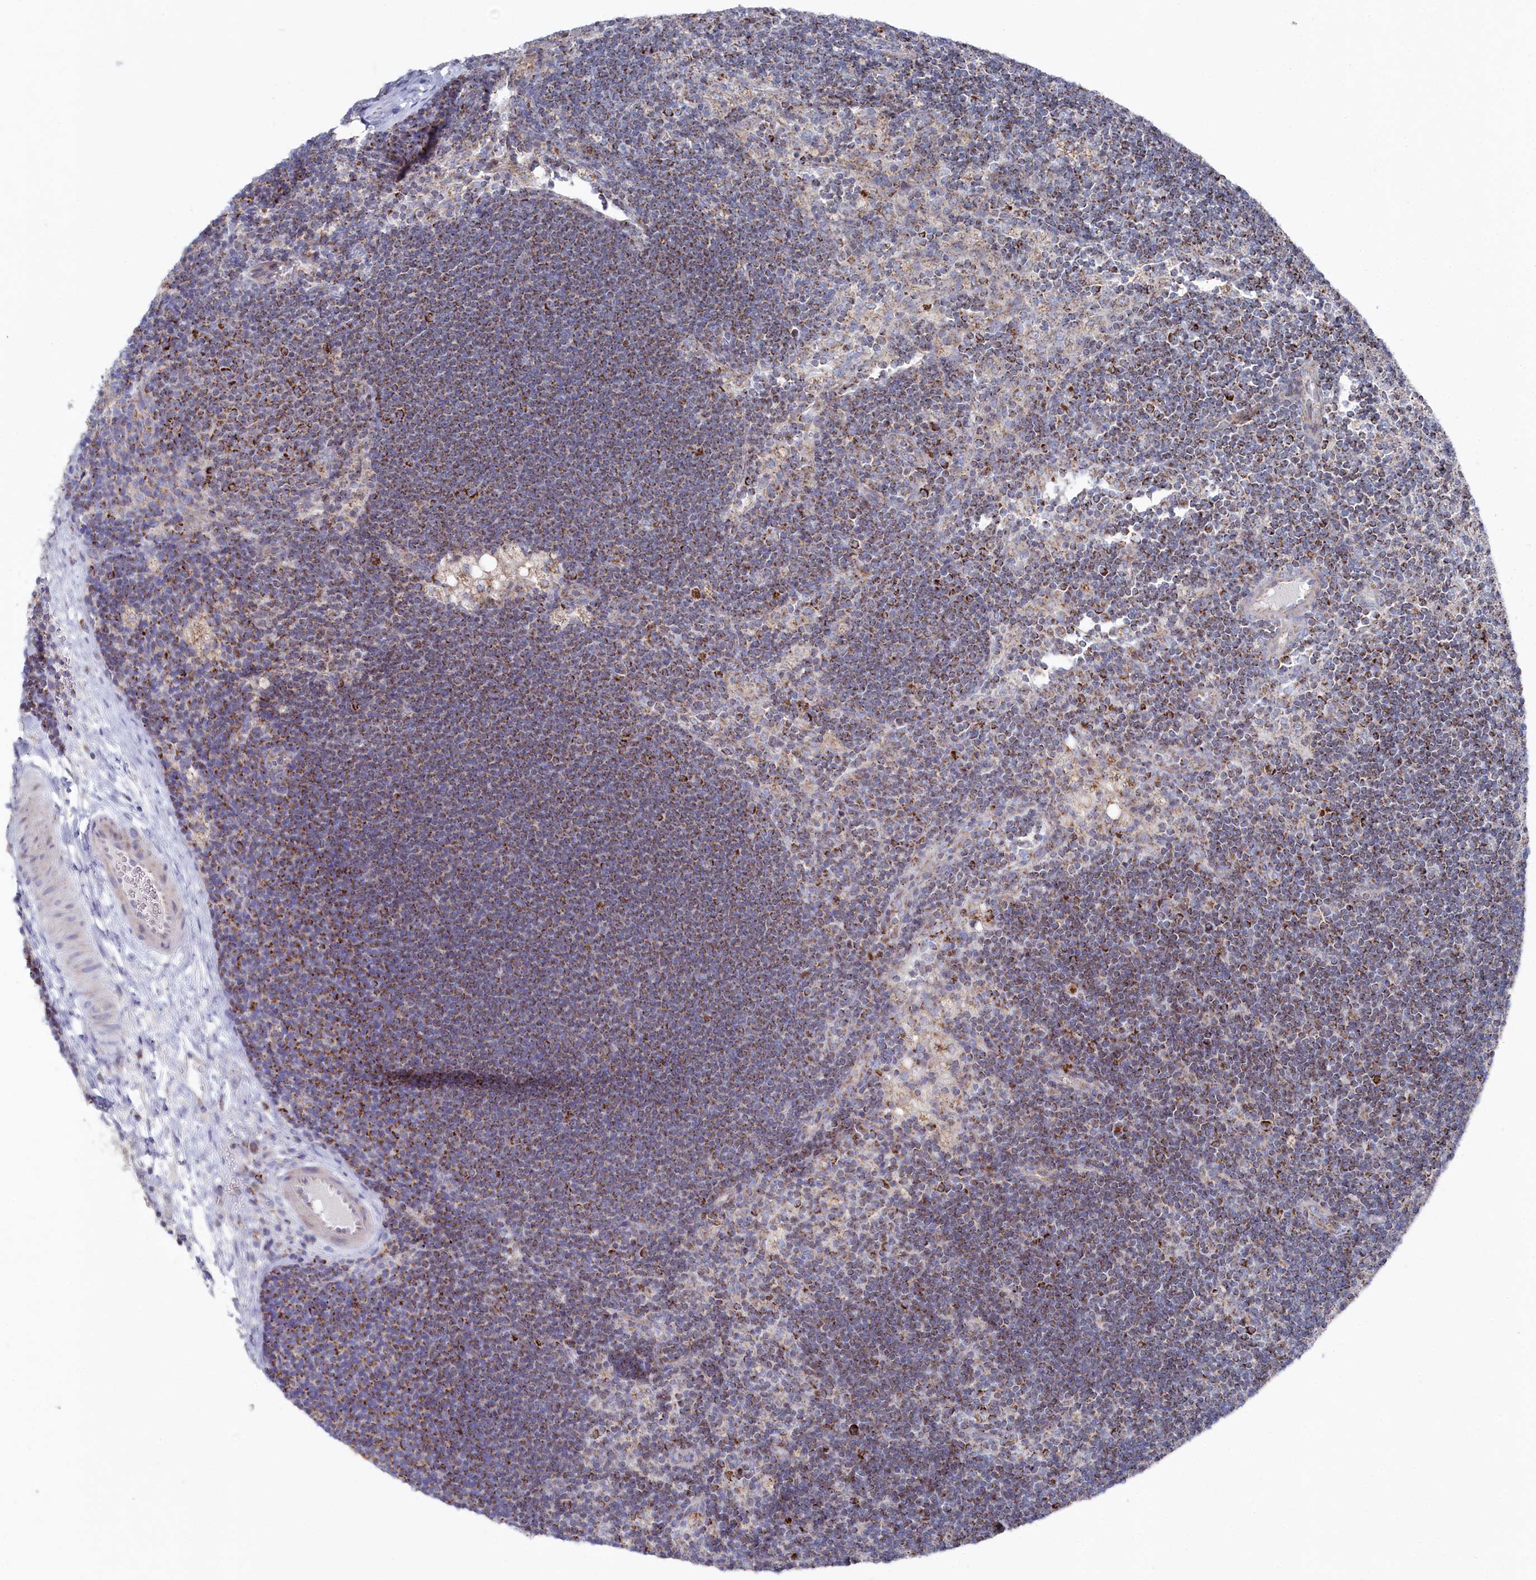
{"staining": {"intensity": "strong", "quantity": "<25%", "location": "cytoplasmic/membranous"}, "tissue": "lymph node", "cell_type": "Germinal center cells", "image_type": "normal", "snomed": [{"axis": "morphology", "description": "Normal tissue, NOS"}, {"axis": "topography", "description": "Lymph node"}], "caption": "About <25% of germinal center cells in benign human lymph node demonstrate strong cytoplasmic/membranous protein staining as visualized by brown immunohistochemical staining.", "gene": "GLS2", "patient": {"sex": "male", "age": 24}}